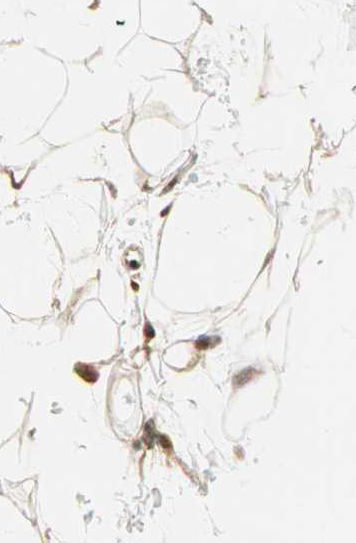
{"staining": {"intensity": "moderate", "quantity": "25%-75%", "location": "cytoplasmic/membranous,nuclear"}, "tissue": "adipose tissue", "cell_type": "Adipocytes", "image_type": "normal", "snomed": [{"axis": "morphology", "description": "Normal tissue, NOS"}, {"axis": "topography", "description": "Soft tissue"}], "caption": "Protein expression analysis of normal adipose tissue demonstrates moderate cytoplasmic/membranous,nuclear positivity in approximately 25%-75% of adipocytes.", "gene": "PNPLA6", "patient": {"sex": "male", "age": 72}}